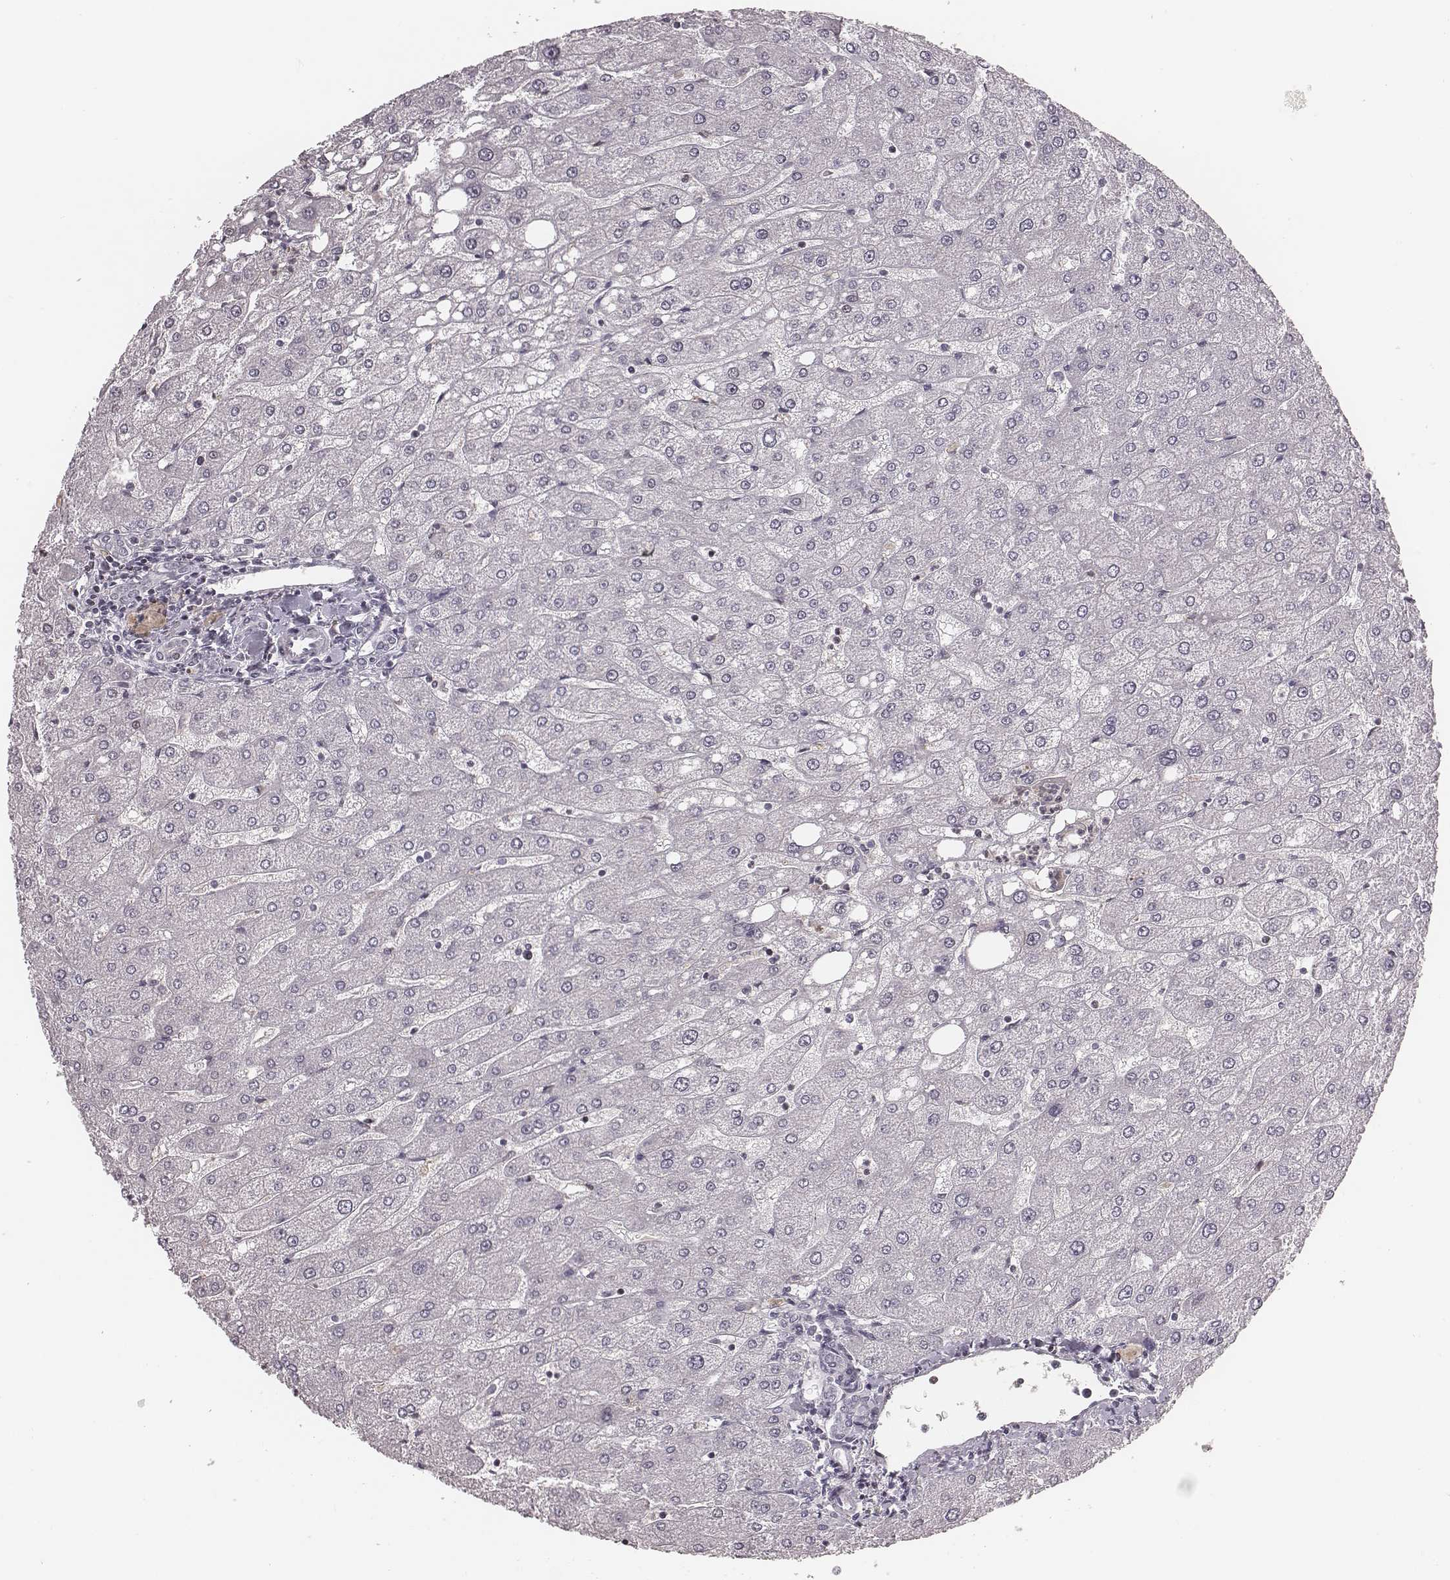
{"staining": {"intensity": "negative", "quantity": "none", "location": "none"}, "tissue": "liver", "cell_type": "Cholangiocytes", "image_type": "normal", "snomed": [{"axis": "morphology", "description": "Normal tissue, NOS"}, {"axis": "topography", "description": "Liver"}], "caption": "Protein analysis of normal liver shows no significant positivity in cholangiocytes.", "gene": "NDC1", "patient": {"sex": "male", "age": 67}}